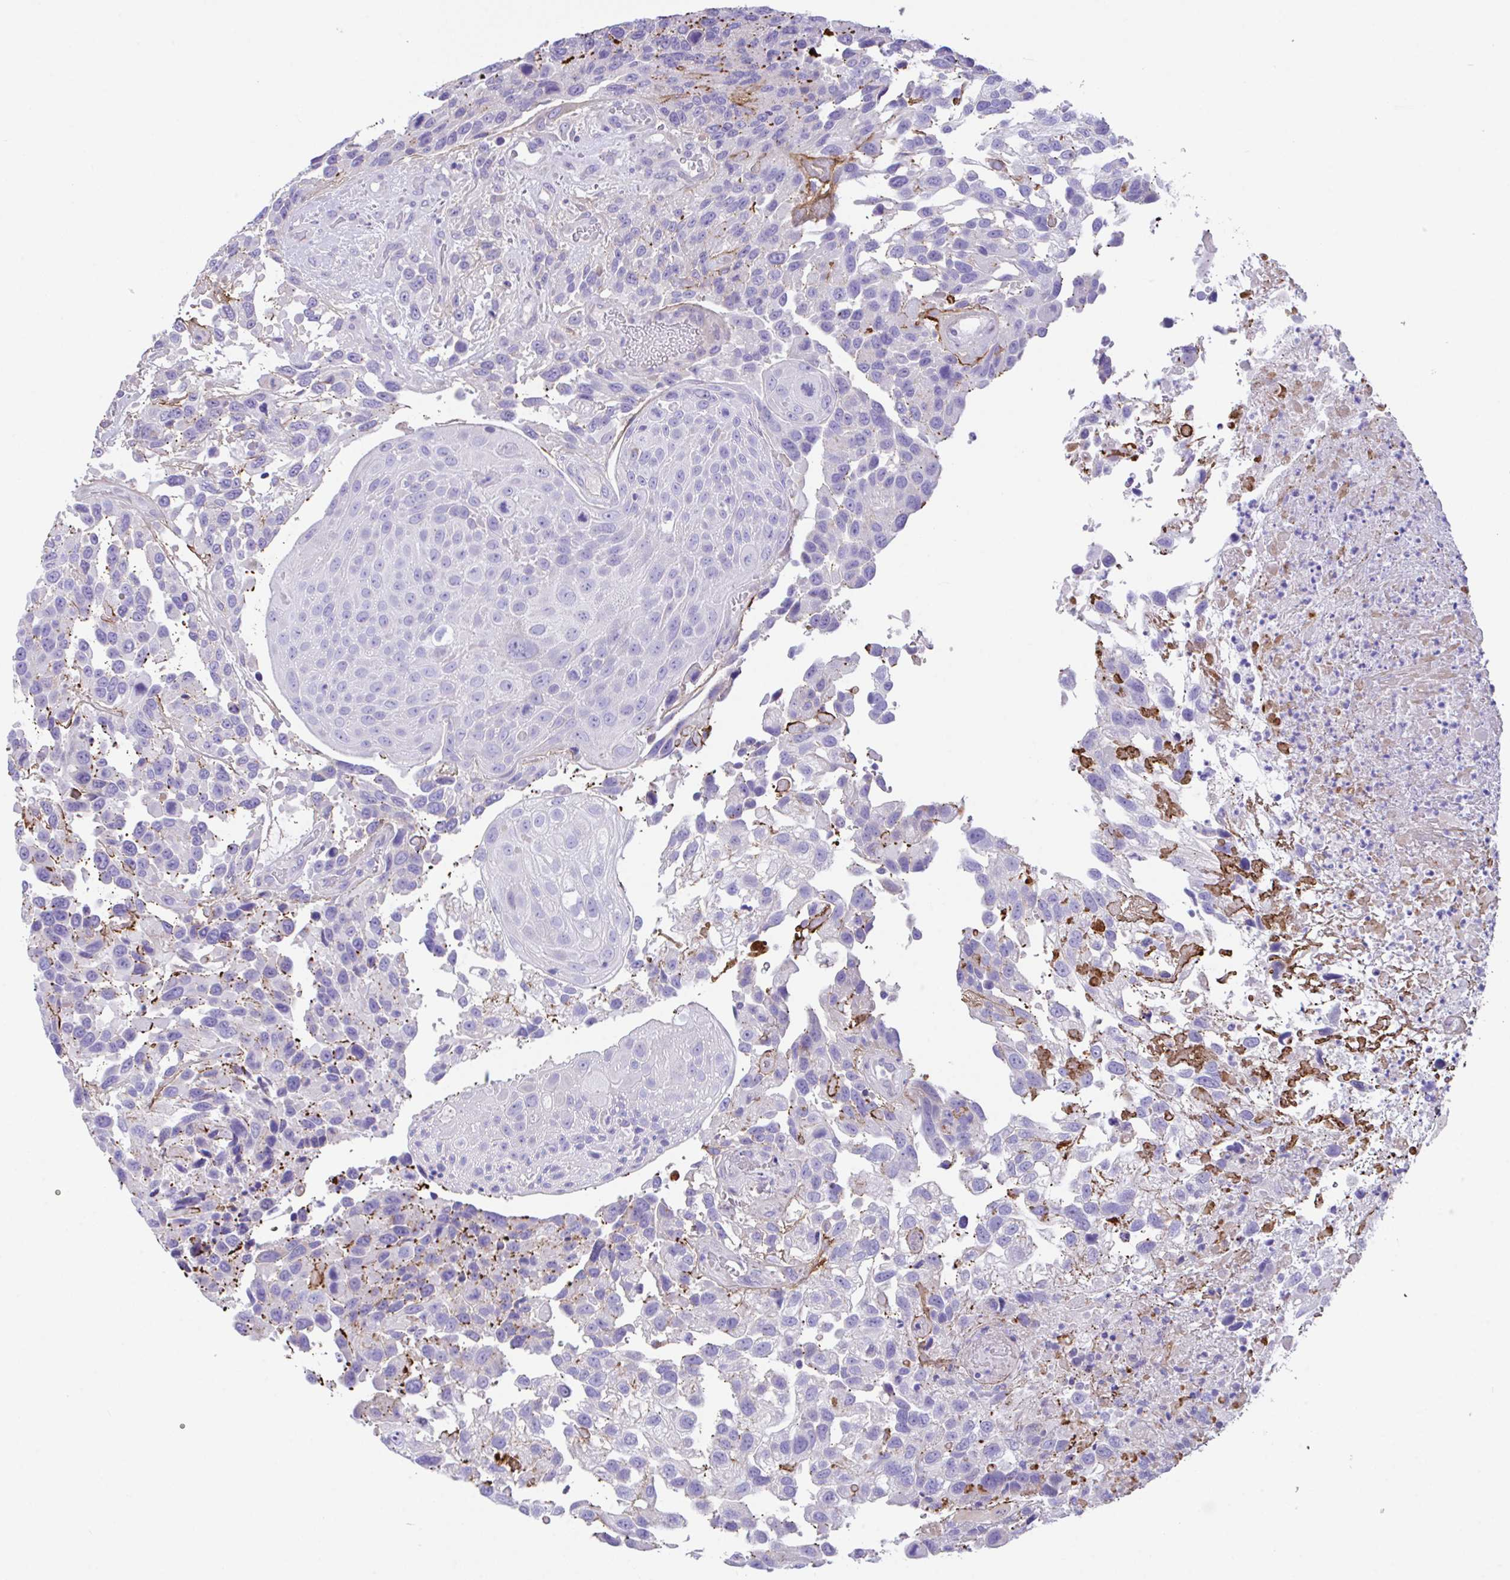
{"staining": {"intensity": "strong", "quantity": "<25%", "location": "cytoplasmic/membranous"}, "tissue": "urothelial cancer", "cell_type": "Tumor cells", "image_type": "cancer", "snomed": [{"axis": "morphology", "description": "Urothelial carcinoma, High grade"}, {"axis": "topography", "description": "Urinary bladder"}], "caption": "Urothelial cancer stained for a protein (brown) shows strong cytoplasmic/membranous positive staining in approximately <25% of tumor cells.", "gene": "SLC16A6", "patient": {"sex": "female", "age": 70}}